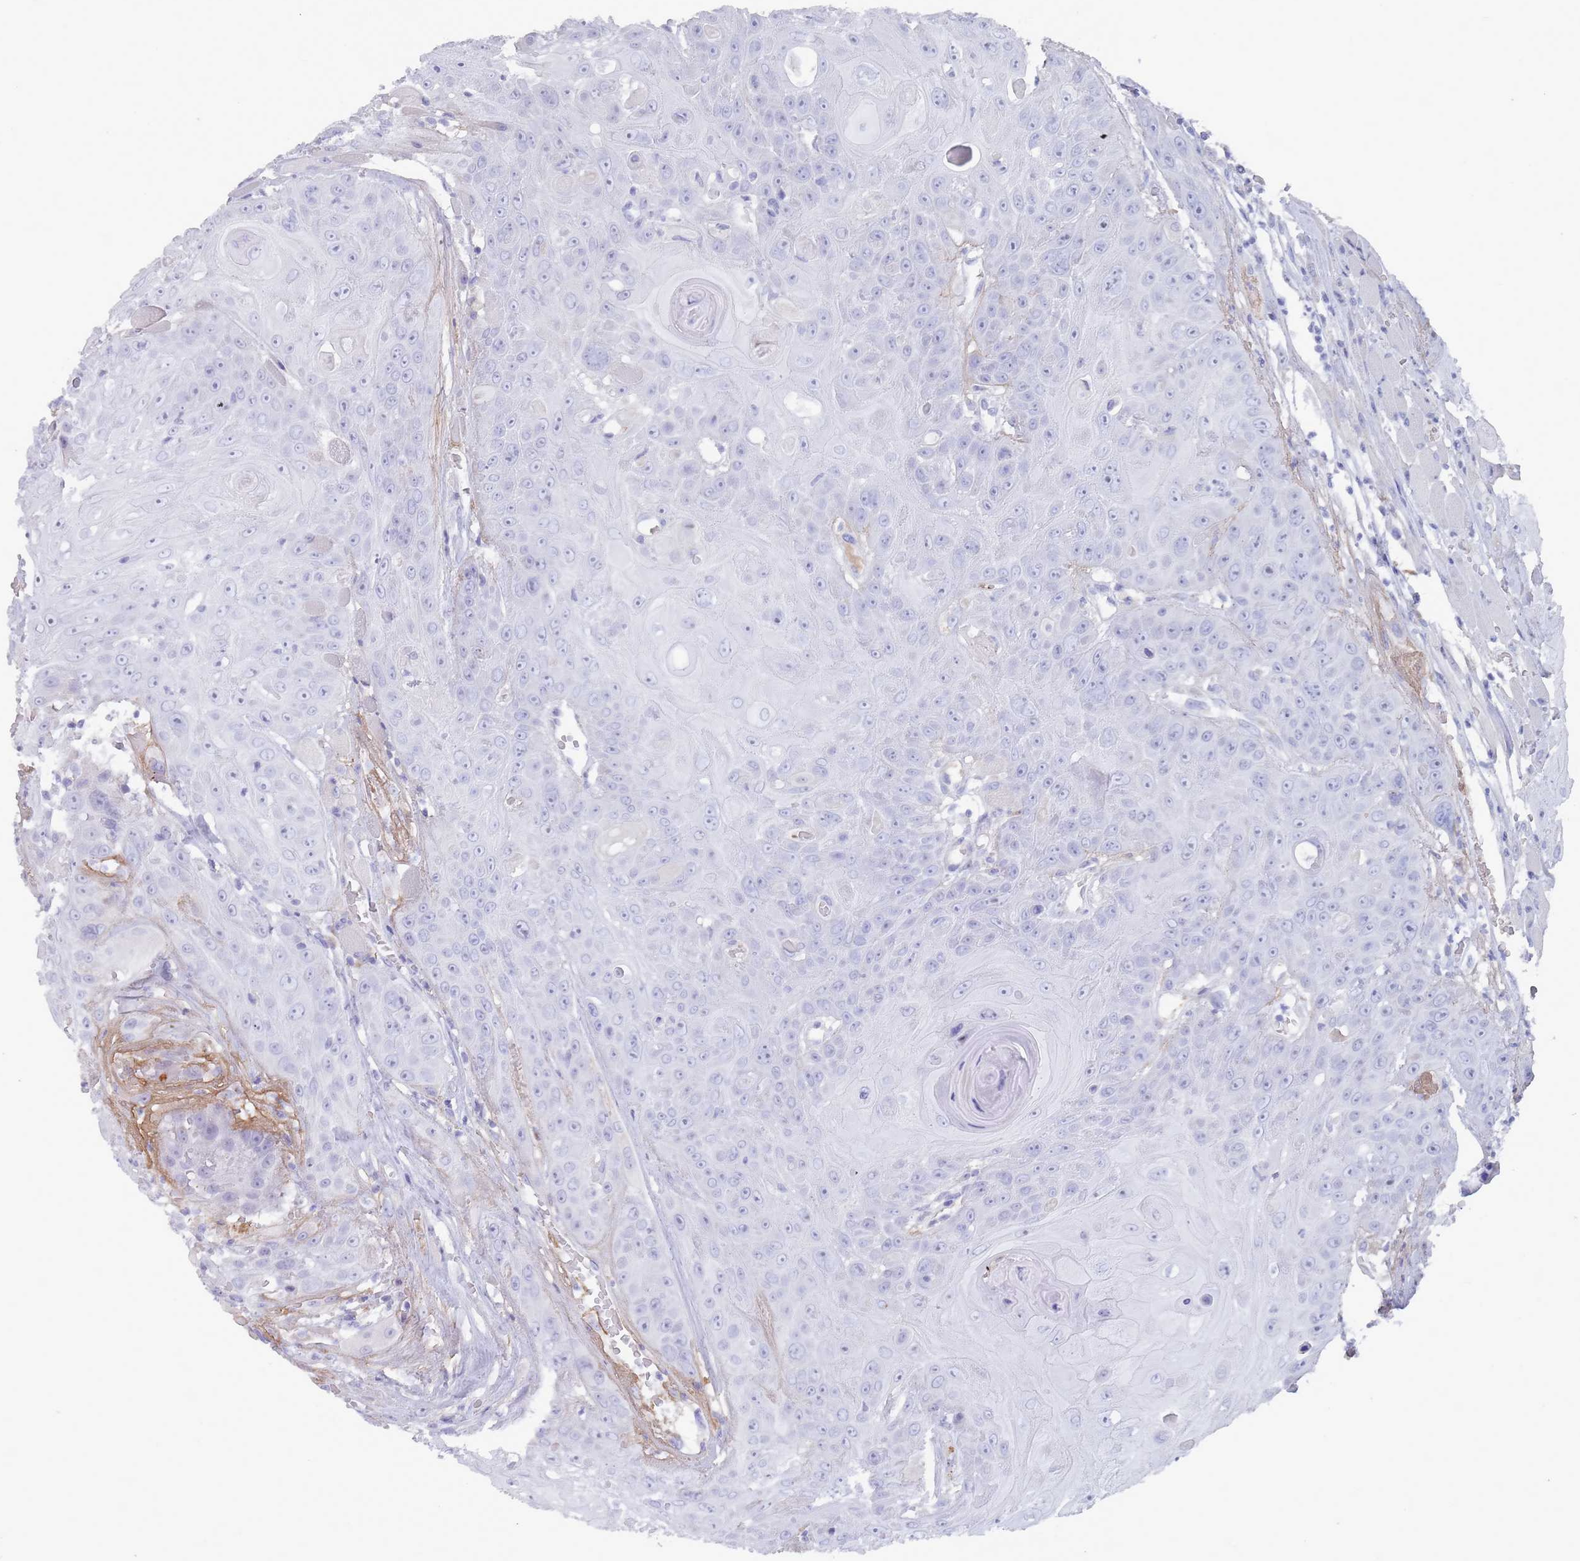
{"staining": {"intensity": "negative", "quantity": "none", "location": "none"}, "tissue": "head and neck cancer", "cell_type": "Tumor cells", "image_type": "cancer", "snomed": [{"axis": "morphology", "description": "Squamous cell carcinoma, NOS"}, {"axis": "topography", "description": "Head-Neck"}], "caption": "The IHC photomicrograph has no significant positivity in tumor cells of head and neck cancer (squamous cell carcinoma) tissue. Brightfield microscopy of immunohistochemistry (IHC) stained with DAB (3,3'-diaminobenzidine) (brown) and hematoxylin (blue), captured at high magnification.", "gene": "ST8SIA5", "patient": {"sex": "female", "age": 59}}